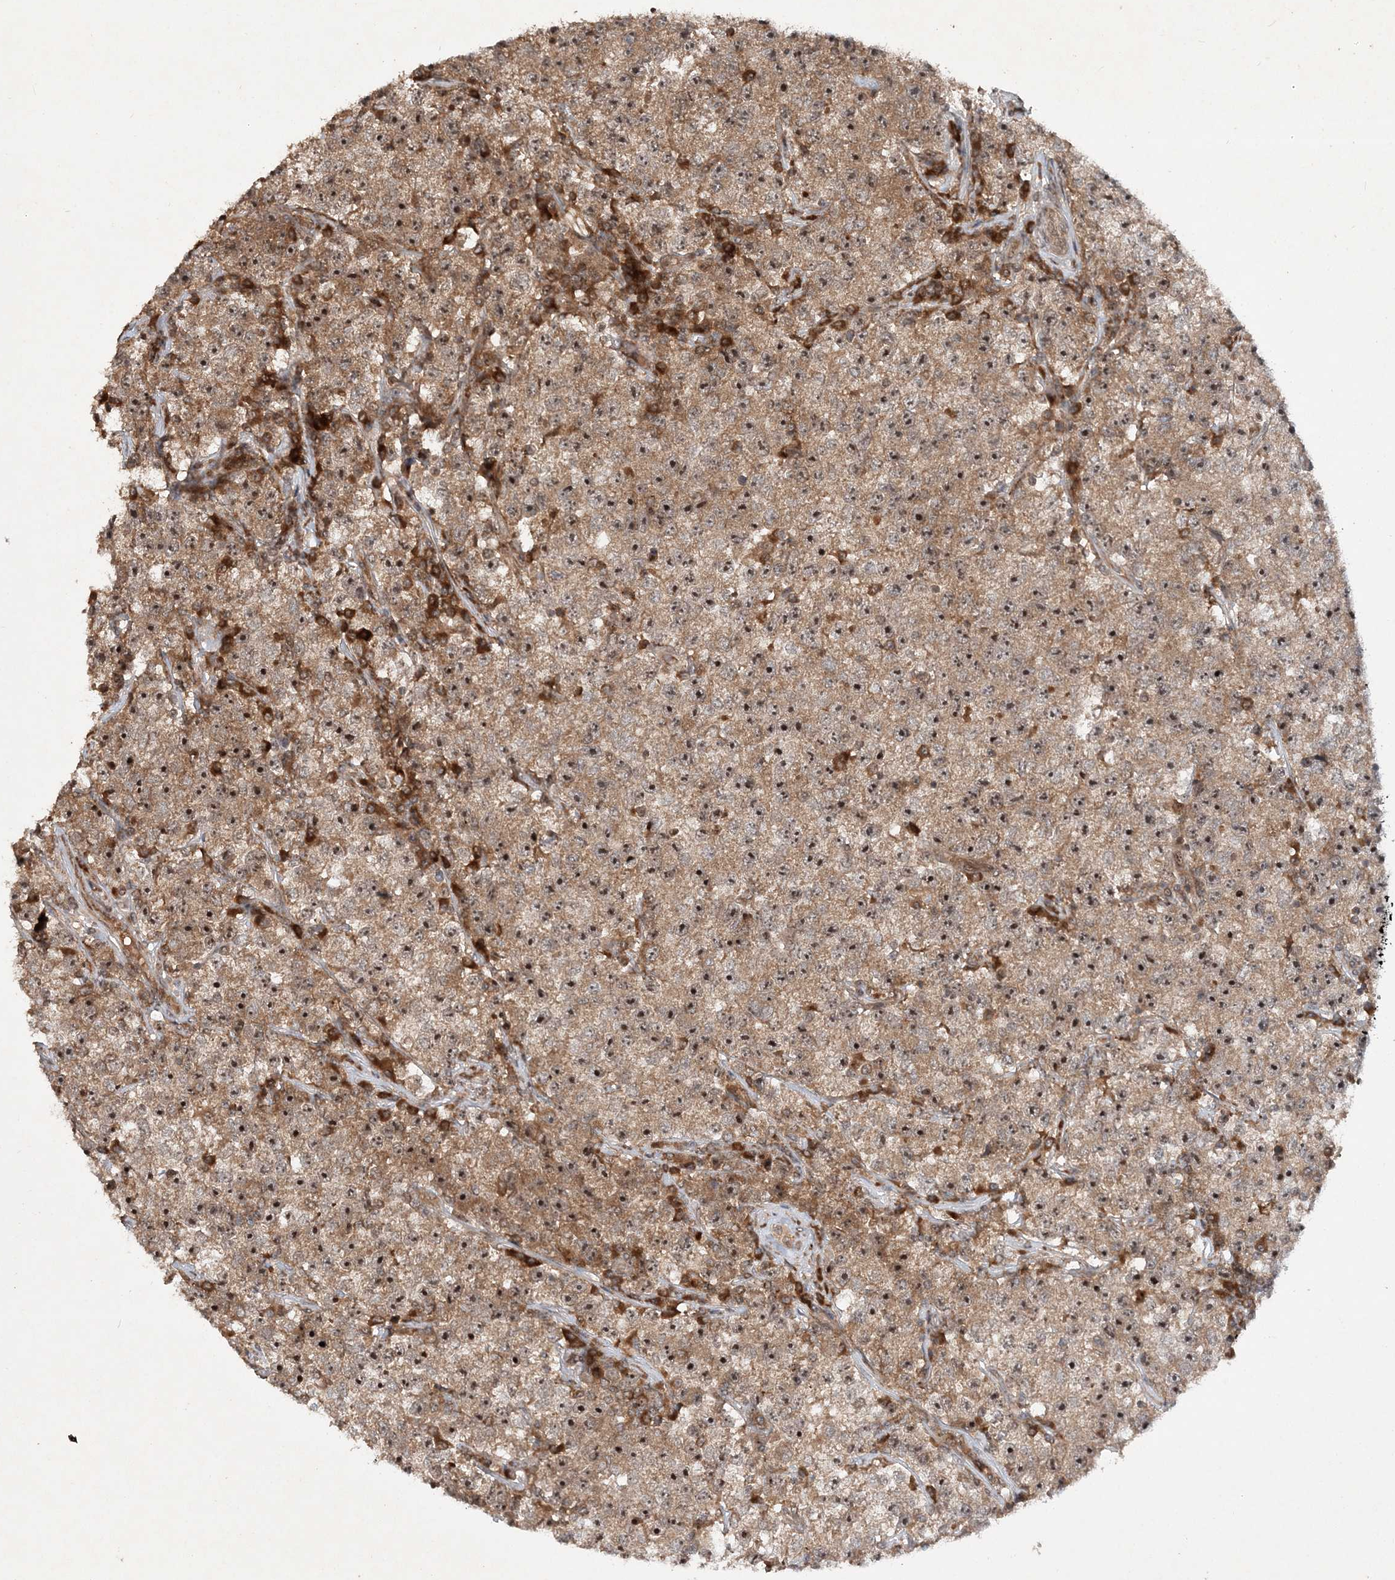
{"staining": {"intensity": "strong", "quantity": ">75%", "location": "cytoplasmic/membranous,nuclear"}, "tissue": "testis cancer", "cell_type": "Tumor cells", "image_type": "cancer", "snomed": [{"axis": "morphology", "description": "Seminoma, NOS"}, {"axis": "topography", "description": "Testis"}], "caption": "Protein positivity by IHC exhibits strong cytoplasmic/membranous and nuclear staining in approximately >75% of tumor cells in testis seminoma.", "gene": "UBR3", "patient": {"sex": "male", "age": 22}}